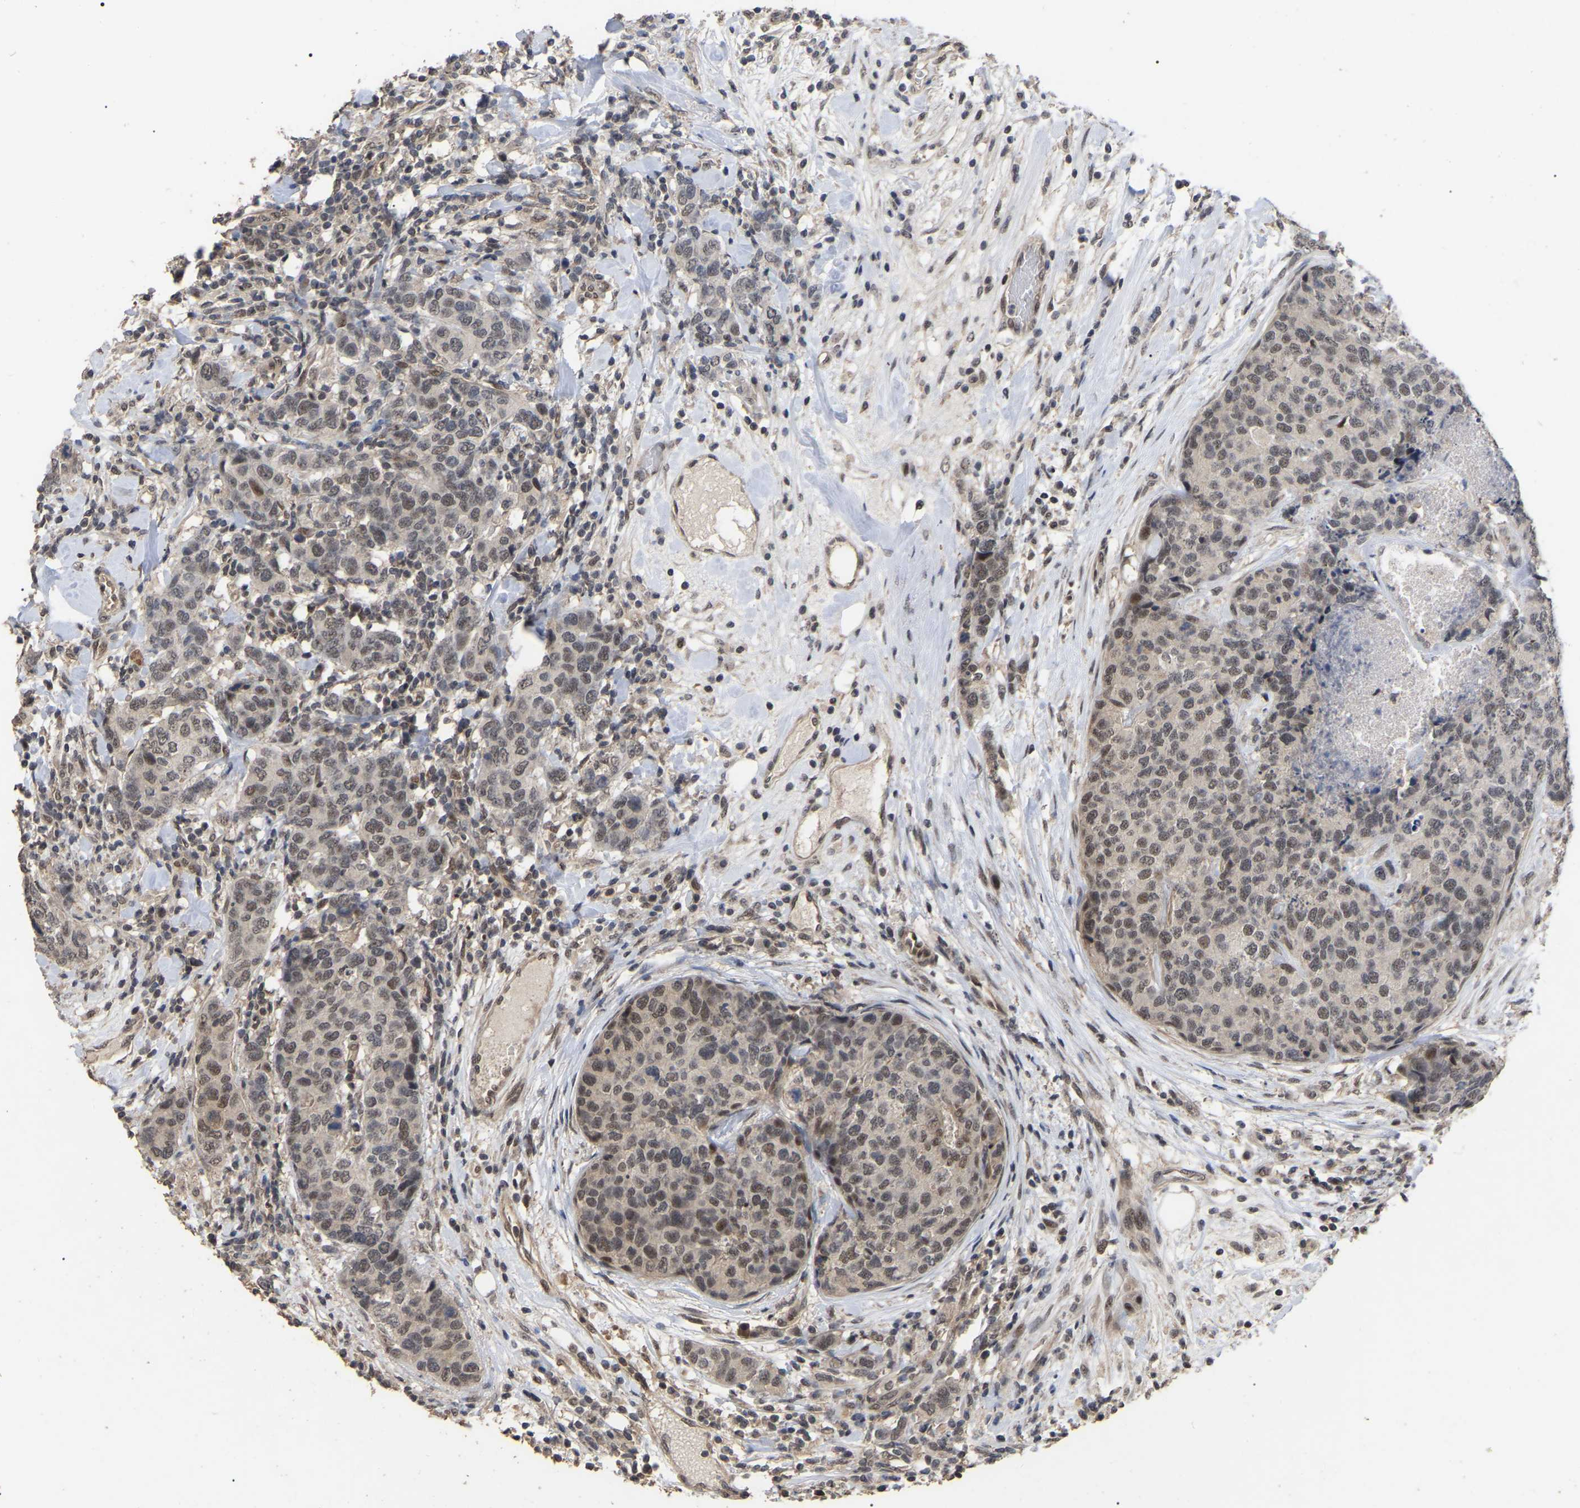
{"staining": {"intensity": "weak", "quantity": ">75%", "location": "nuclear"}, "tissue": "breast cancer", "cell_type": "Tumor cells", "image_type": "cancer", "snomed": [{"axis": "morphology", "description": "Lobular carcinoma"}, {"axis": "topography", "description": "Breast"}], "caption": "This is a photomicrograph of IHC staining of breast cancer (lobular carcinoma), which shows weak positivity in the nuclear of tumor cells.", "gene": "JAZF1", "patient": {"sex": "female", "age": 59}}